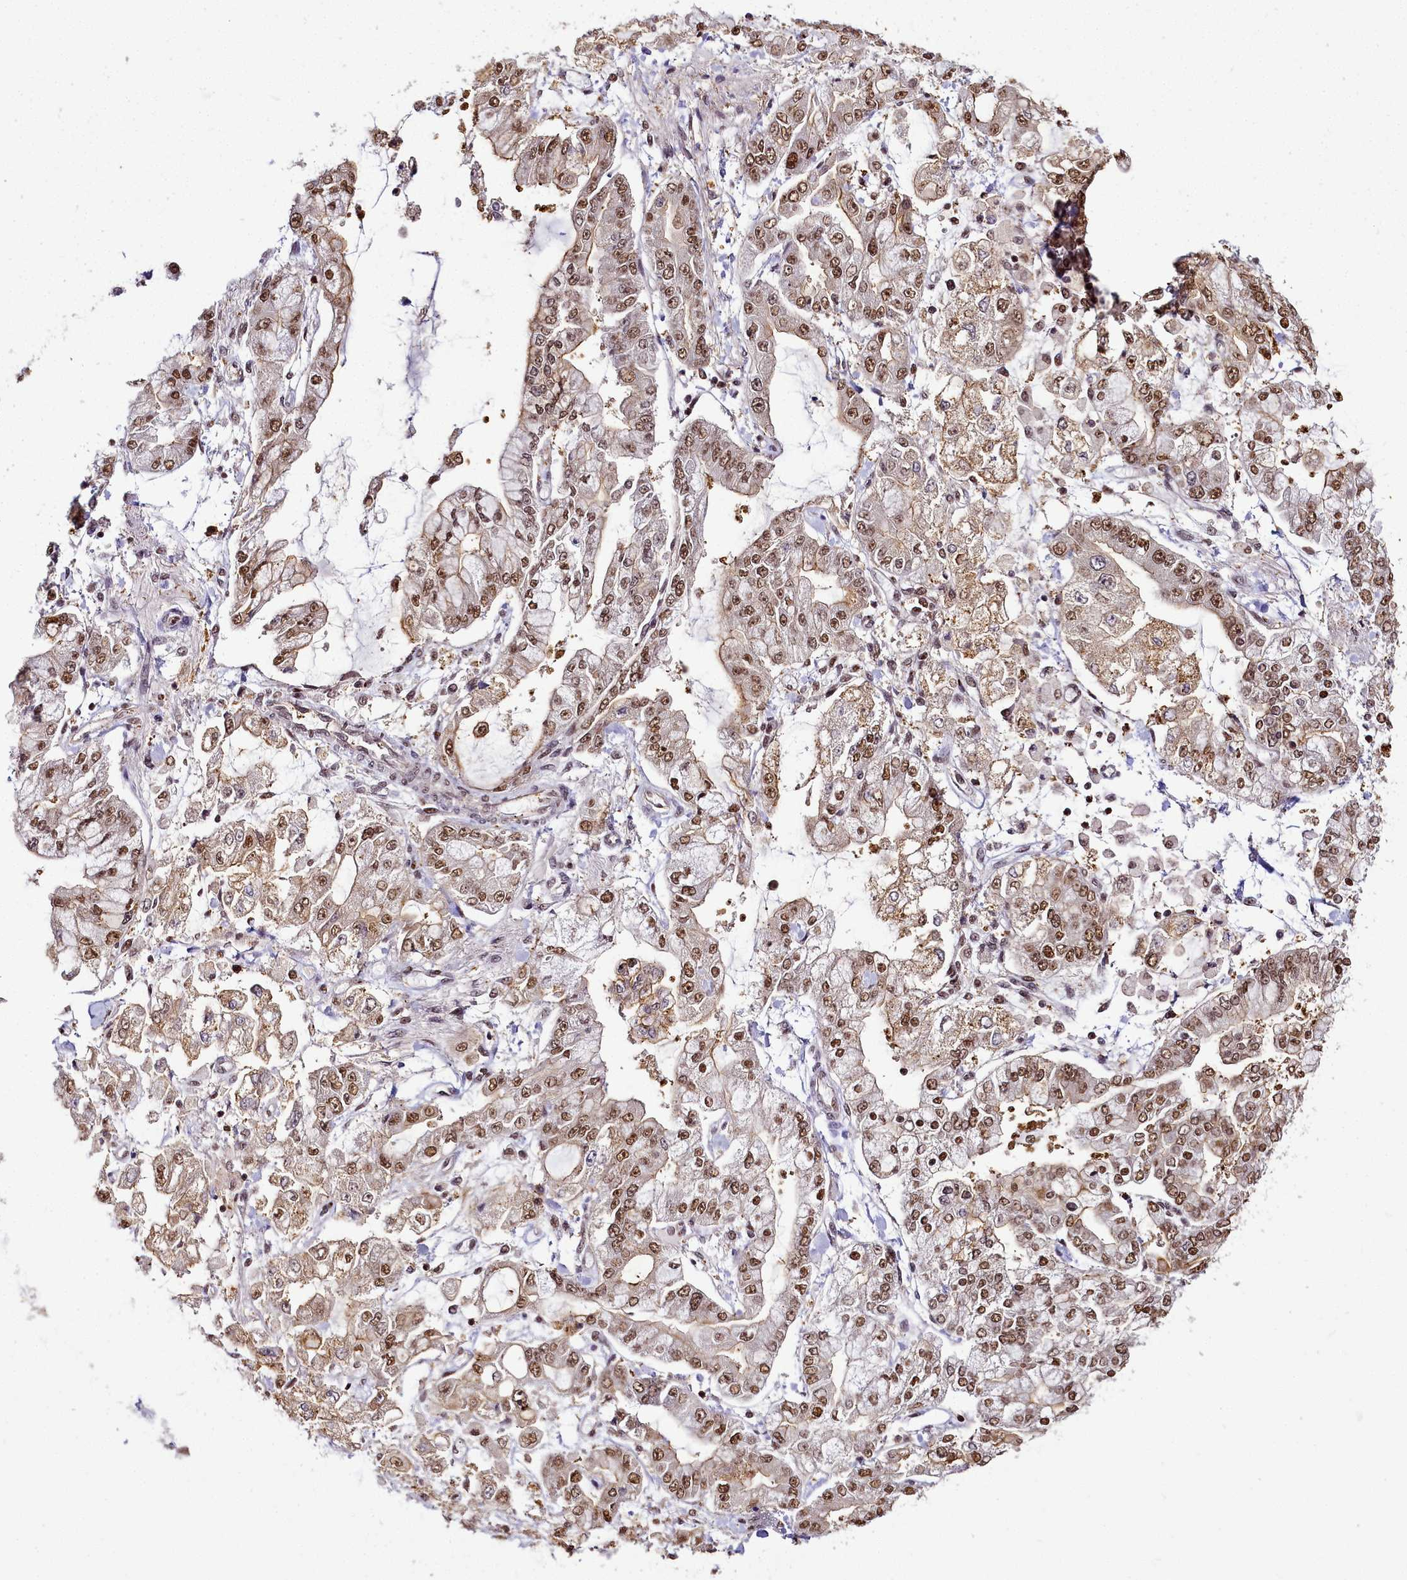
{"staining": {"intensity": "moderate", "quantity": ">75%", "location": "cytoplasmic/membranous,nuclear"}, "tissue": "stomach cancer", "cell_type": "Tumor cells", "image_type": "cancer", "snomed": [{"axis": "morphology", "description": "Normal tissue, NOS"}, {"axis": "morphology", "description": "Adenocarcinoma, NOS"}, {"axis": "topography", "description": "Stomach, upper"}, {"axis": "topography", "description": "Stomach"}], "caption": "Approximately >75% of tumor cells in stomach adenocarcinoma demonstrate moderate cytoplasmic/membranous and nuclear protein expression as visualized by brown immunohistochemical staining.", "gene": "PPP4C", "patient": {"sex": "male", "age": 76}}